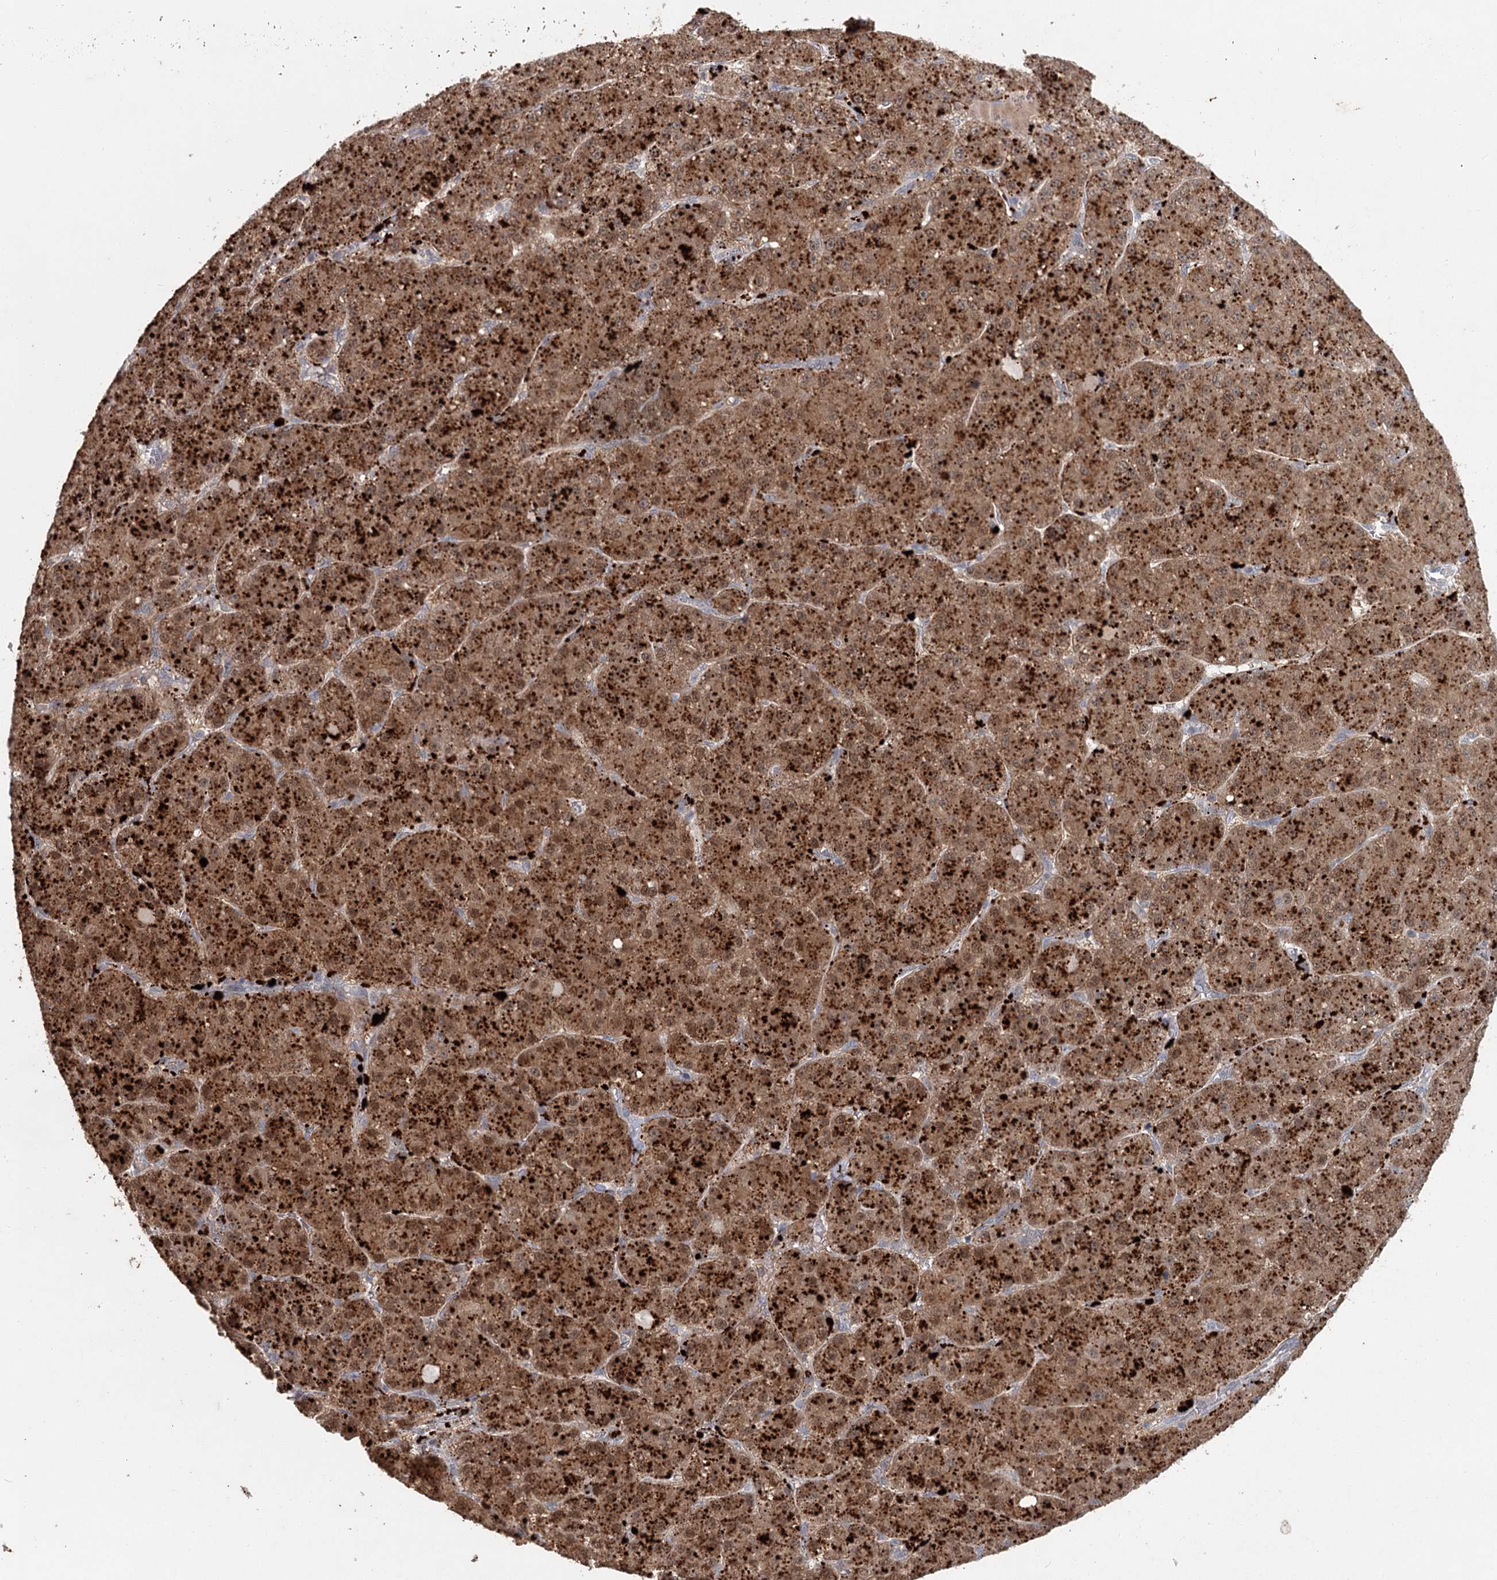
{"staining": {"intensity": "strong", "quantity": ">75%", "location": "cytoplasmic/membranous"}, "tissue": "liver cancer", "cell_type": "Tumor cells", "image_type": "cancer", "snomed": [{"axis": "morphology", "description": "Carcinoma, Hepatocellular, NOS"}, {"axis": "topography", "description": "Liver"}], "caption": "DAB (3,3'-diaminobenzidine) immunohistochemical staining of liver cancer (hepatocellular carcinoma) reveals strong cytoplasmic/membranous protein positivity in approximately >75% of tumor cells.", "gene": "ADK", "patient": {"sex": "male", "age": 67}}